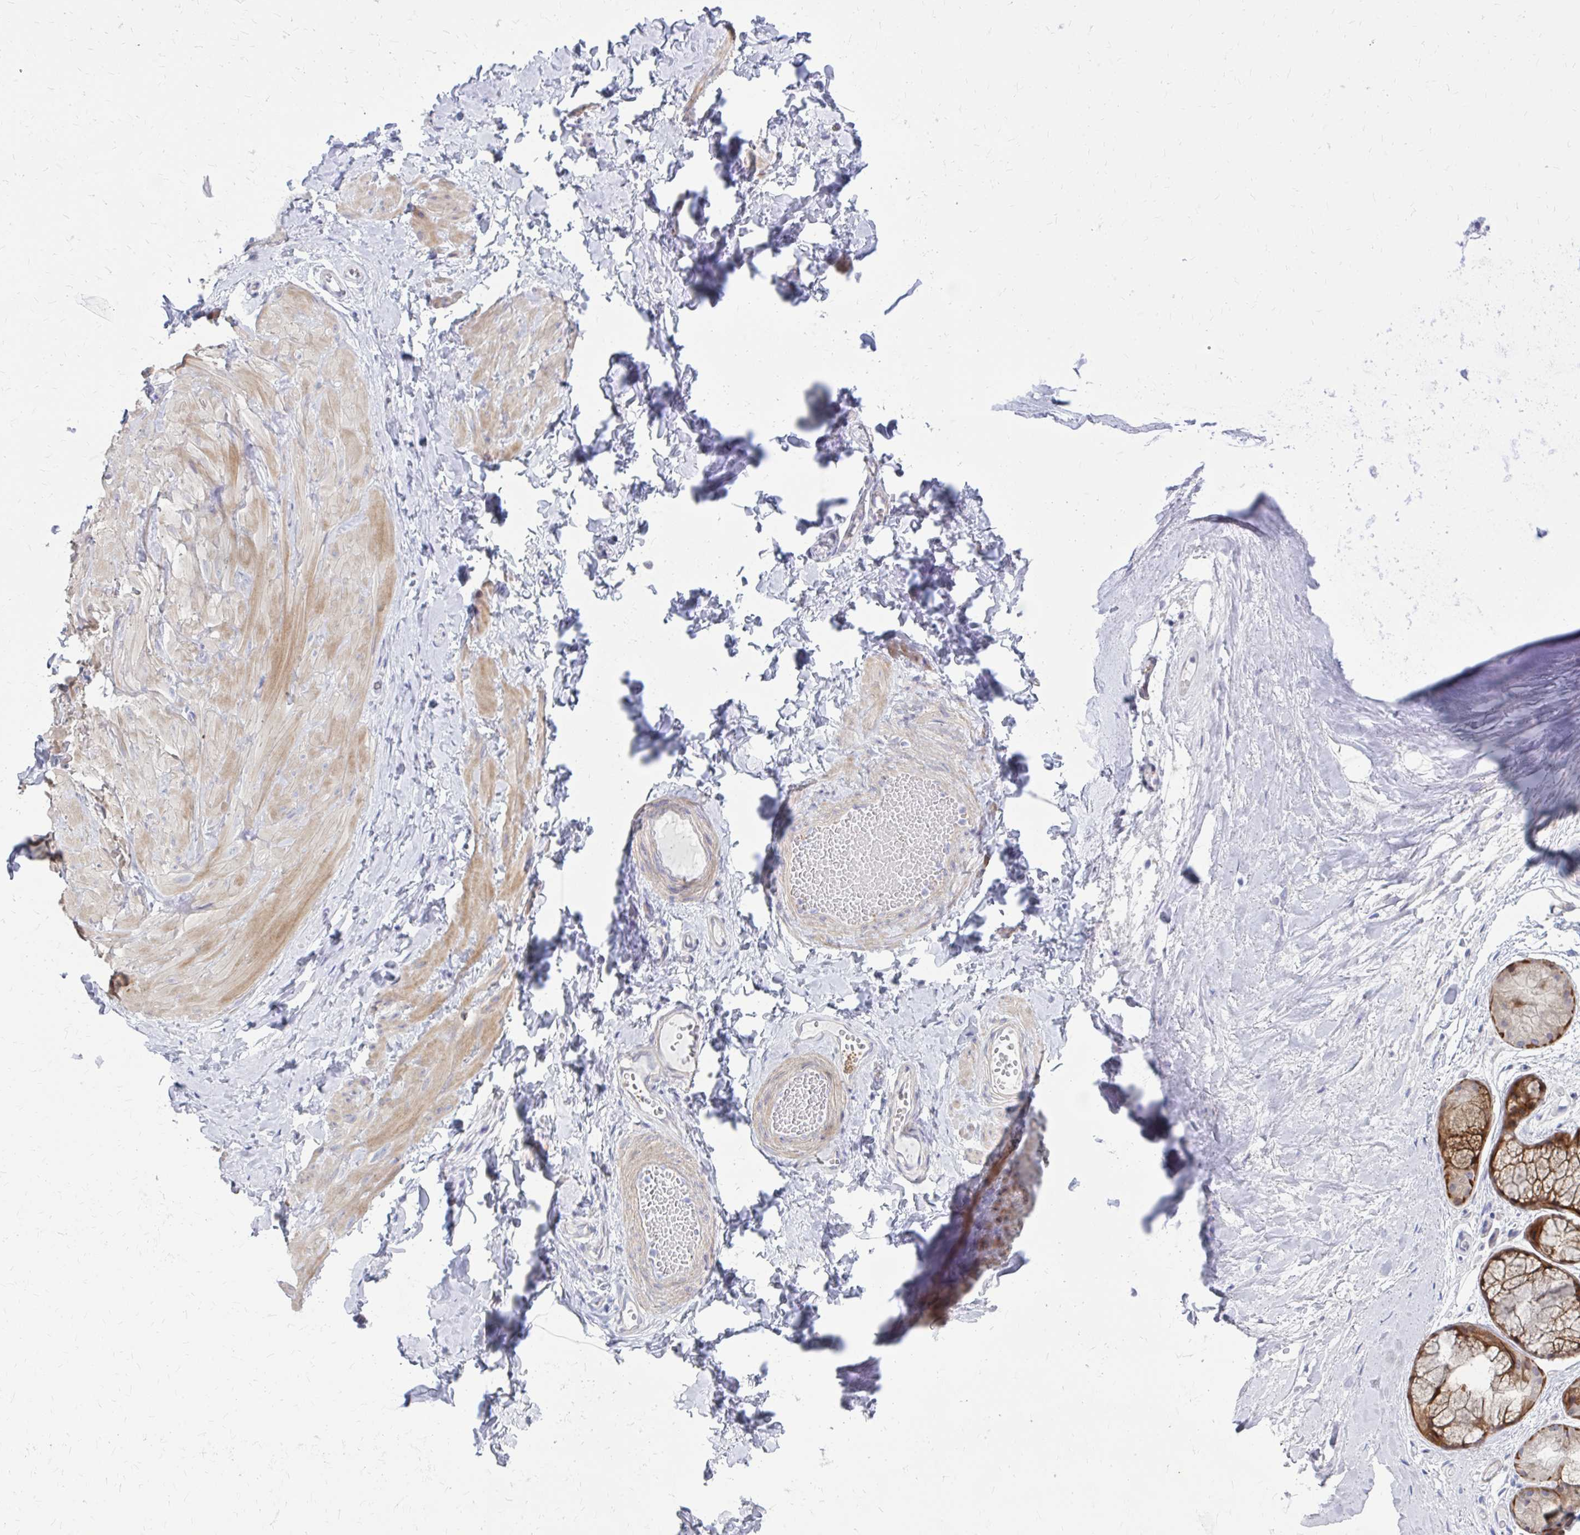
{"staining": {"intensity": "negative", "quantity": "none", "location": "none"}, "tissue": "adipose tissue", "cell_type": "Adipocytes", "image_type": "normal", "snomed": [{"axis": "morphology", "description": "Normal tissue, NOS"}, {"axis": "topography", "description": "Epididymis, spermatic cord, NOS"}, {"axis": "topography", "description": "Epididymis"}, {"axis": "topography", "description": "Peripheral nerve tissue"}], "caption": "IHC of benign human adipose tissue demonstrates no positivity in adipocytes.", "gene": "GLYATL2", "patient": {"sex": "male", "age": 29}}